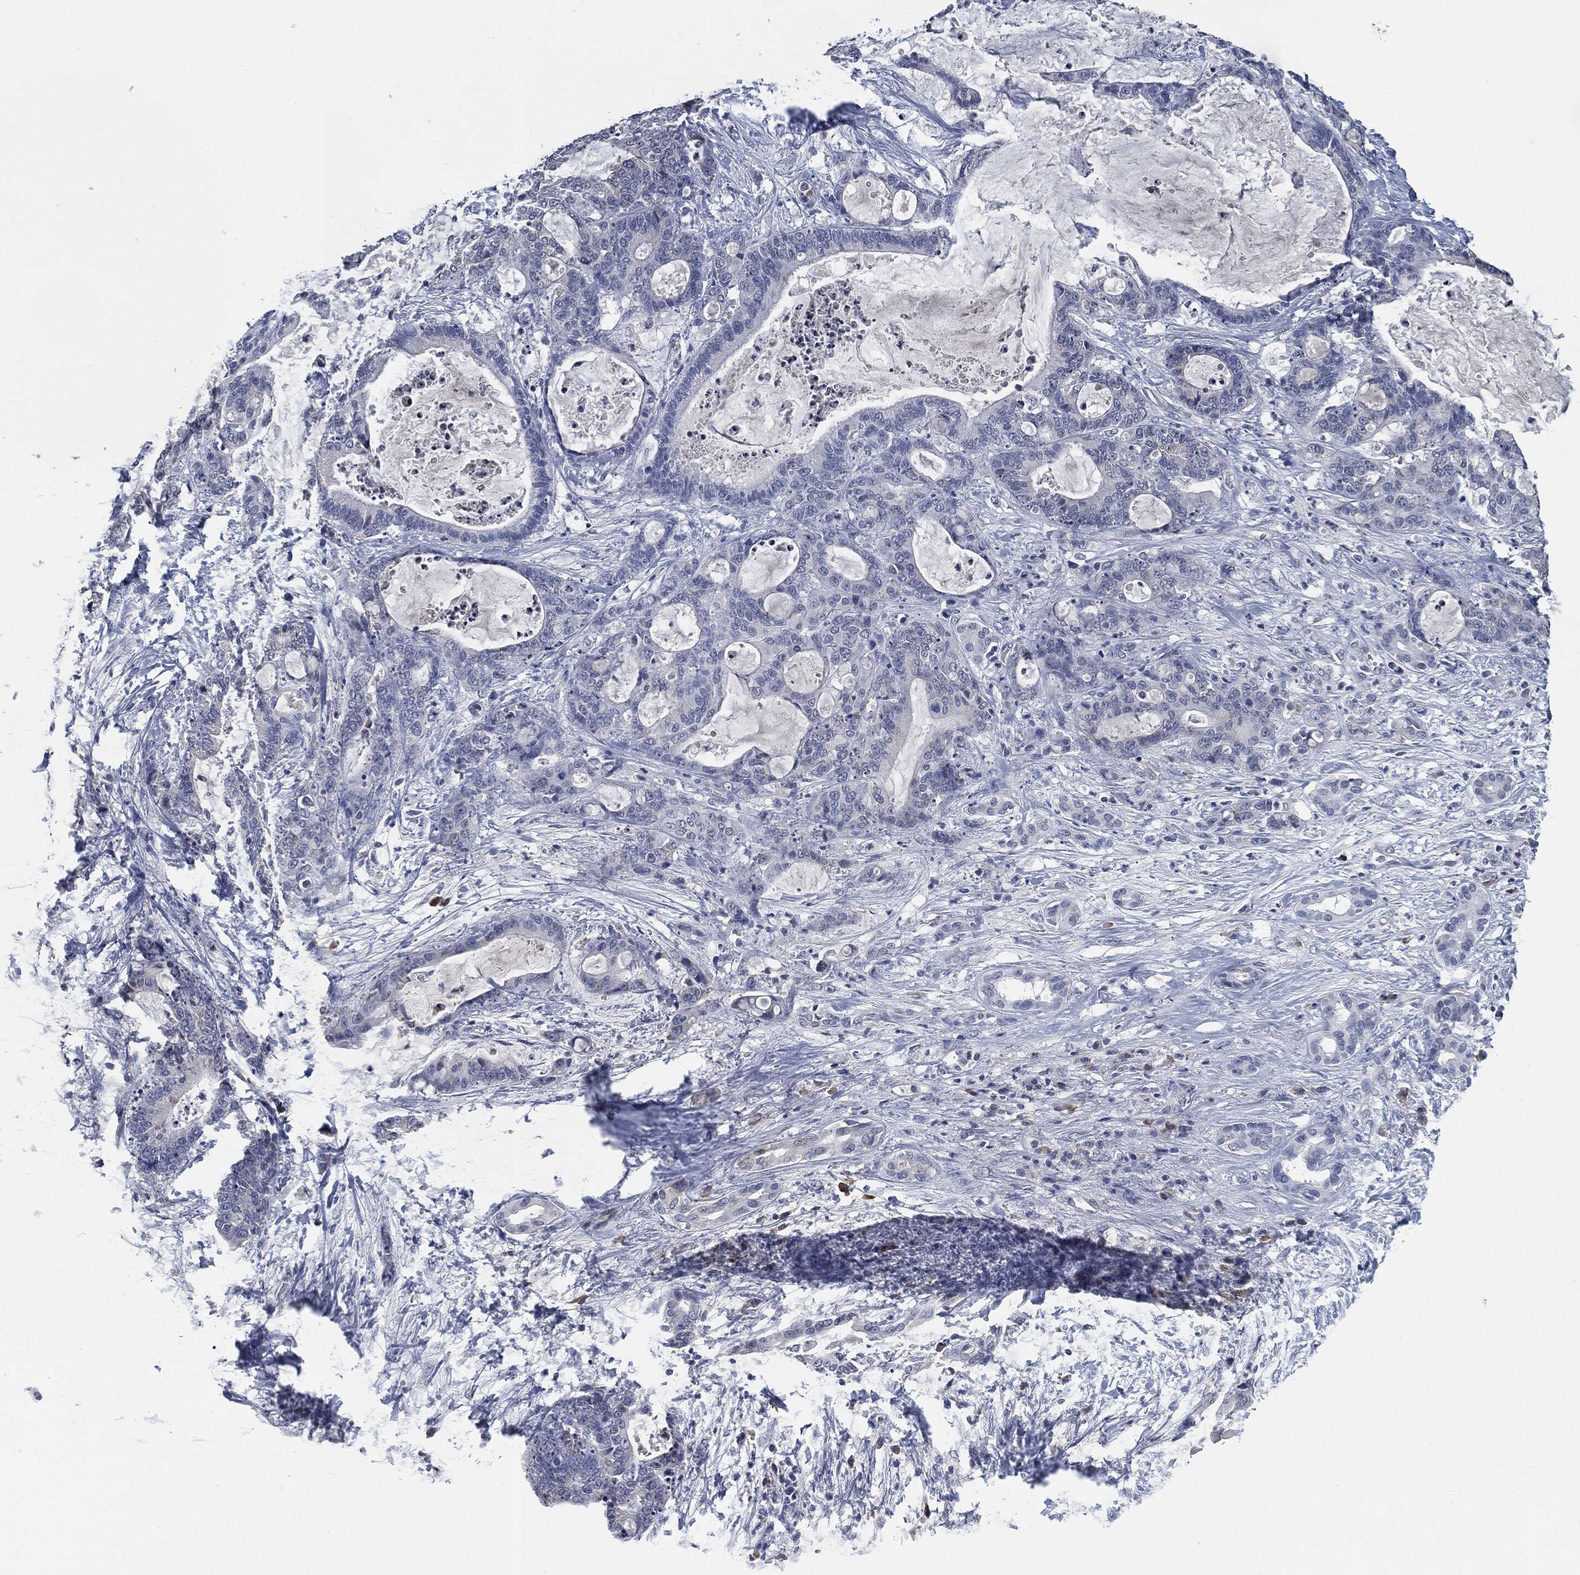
{"staining": {"intensity": "negative", "quantity": "none", "location": "none"}, "tissue": "liver cancer", "cell_type": "Tumor cells", "image_type": "cancer", "snomed": [{"axis": "morphology", "description": "Cholangiocarcinoma"}, {"axis": "topography", "description": "Liver"}], "caption": "An IHC histopathology image of liver cancer (cholangiocarcinoma) is shown. There is no staining in tumor cells of liver cancer (cholangiocarcinoma). The staining was performed using DAB to visualize the protein expression in brown, while the nuclei were stained in blue with hematoxylin (Magnification: 20x).", "gene": "IL2RG", "patient": {"sex": "female", "age": 73}}